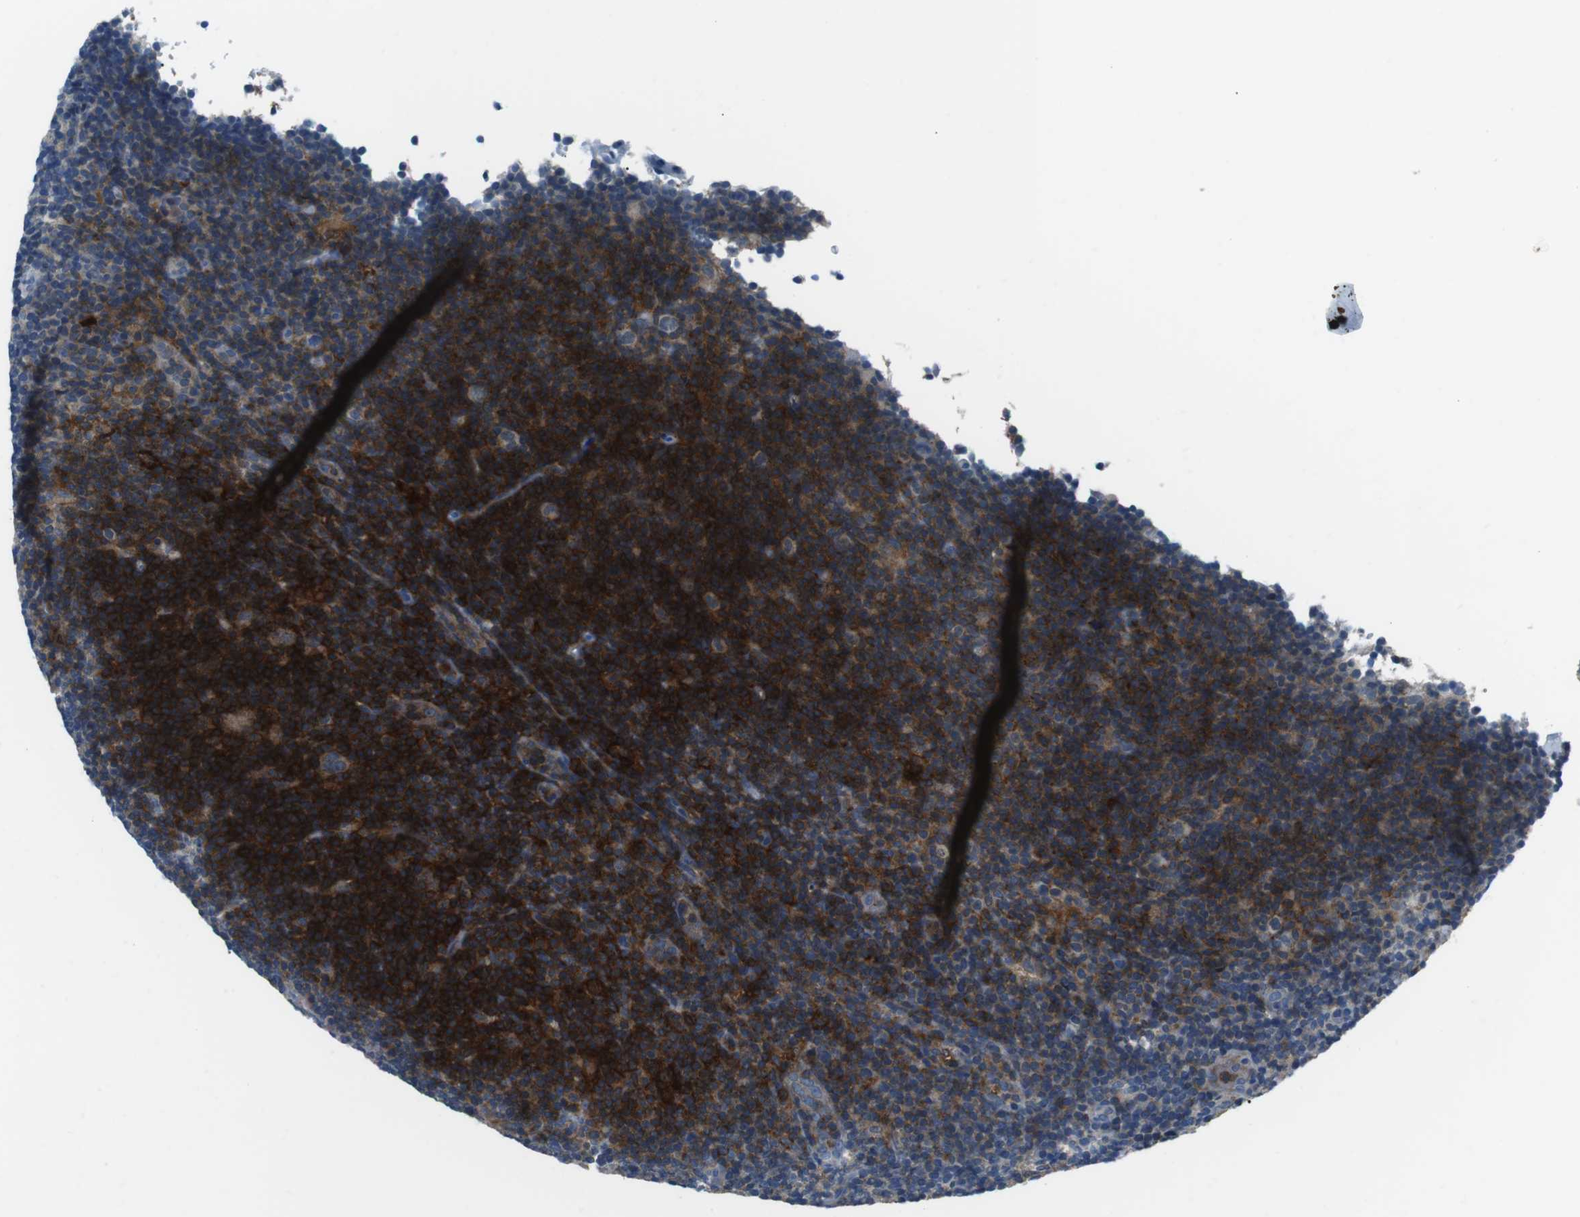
{"staining": {"intensity": "weak", "quantity": "25%-75%", "location": "cytoplasmic/membranous"}, "tissue": "lymphoma", "cell_type": "Tumor cells", "image_type": "cancer", "snomed": [{"axis": "morphology", "description": "Hodgkin's disease, NOS"}, {"axis": "topography", "description": "Lymph node"}], "caption": "The histopathology image displays a brown stain indicating the presence of a protein in the cytoplasmic/membranous of tumor cells in Hodgkin's disease. (DAB IHC, brown staining for protein, blue staining for nuclei).", "gene": "ARVCF", "patient": {"sex": "female", "age": 57}}